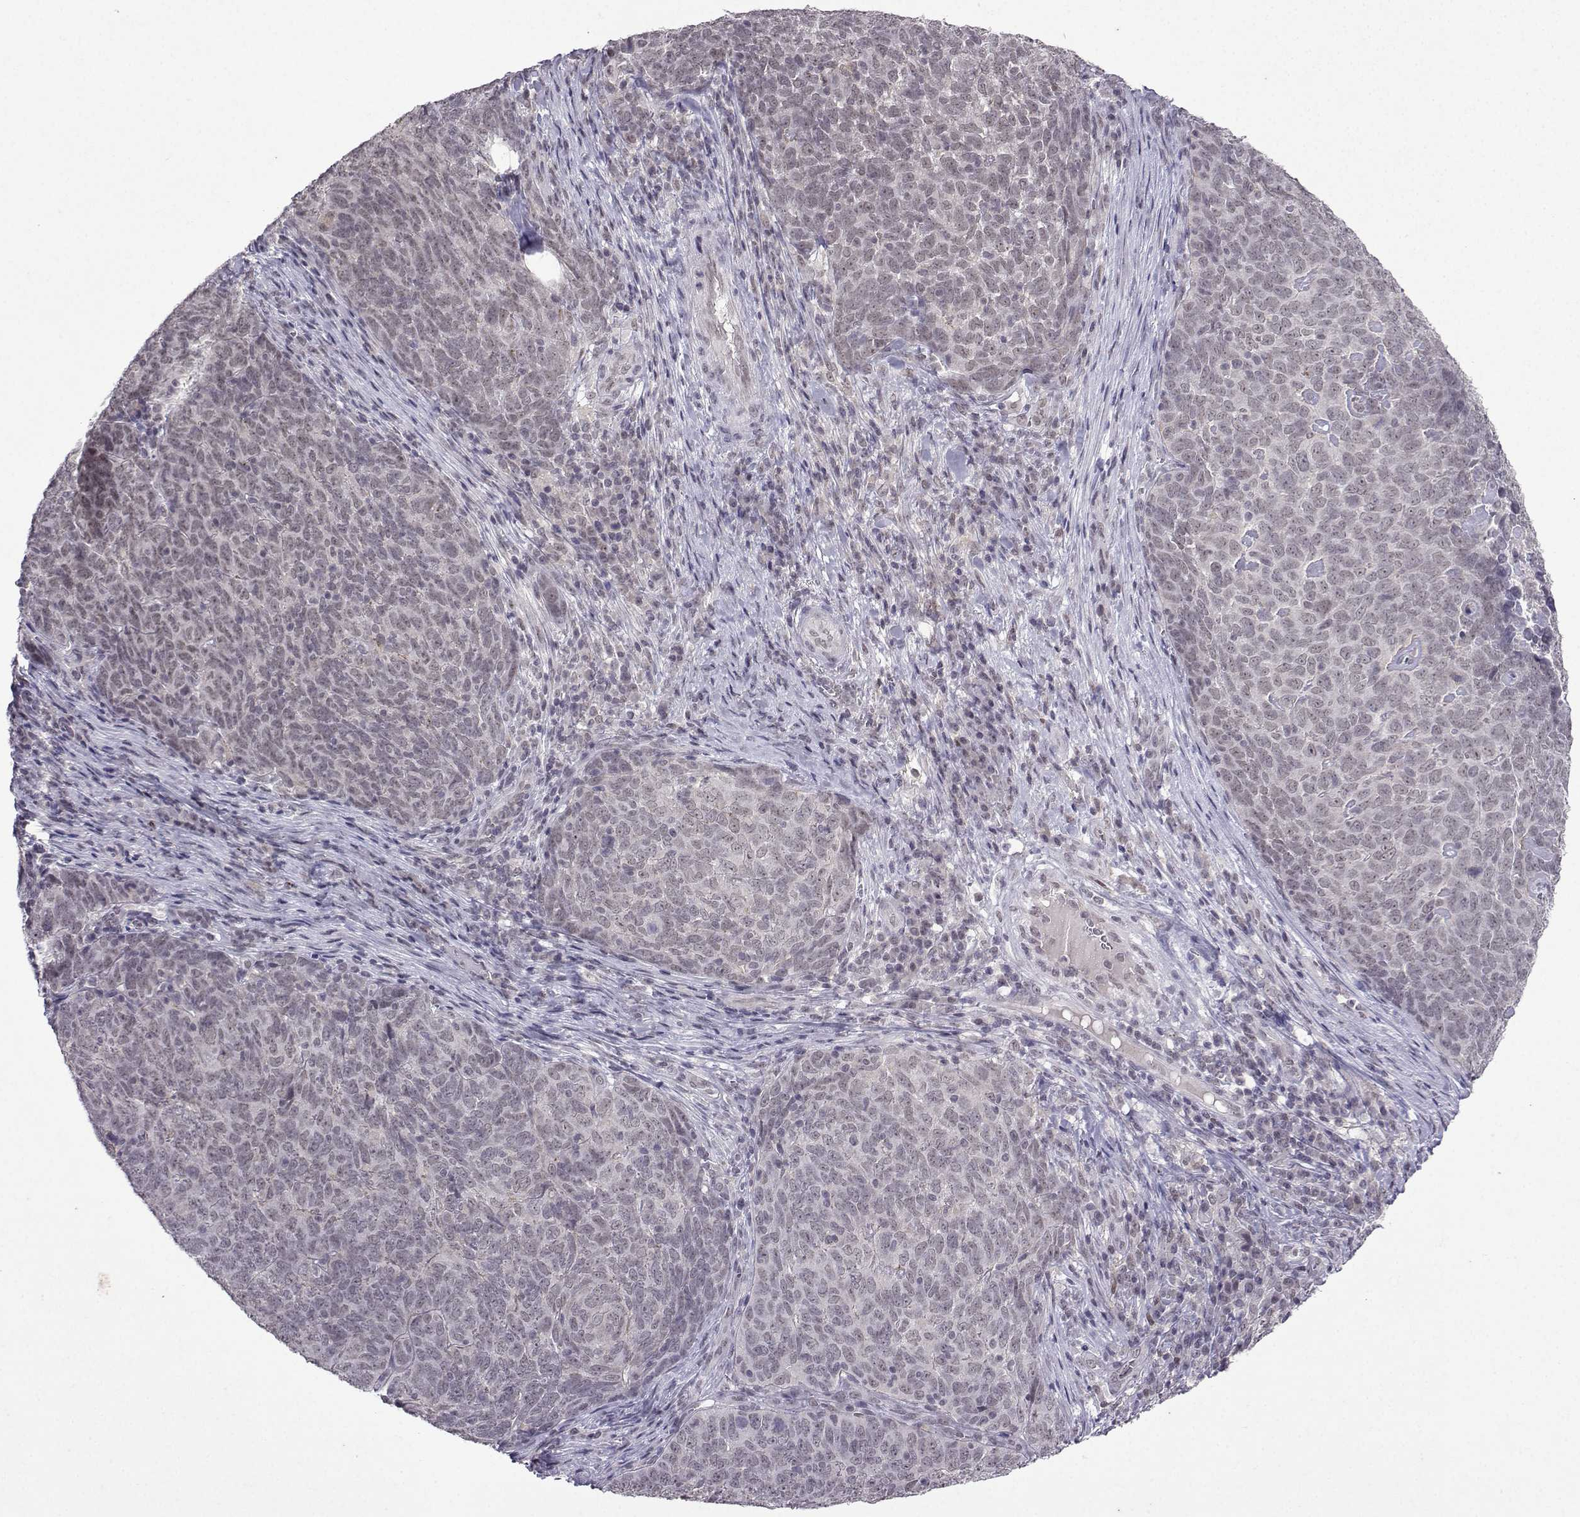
{"staining": {"intensity": "negative", "quantity": "none", "location": "none"}, "tissue": "skin cancer", "cell_type": "Tumor cells", "image_type": "cancer", "snomed": [{"axis": "morphology", "description": "Squamous cell carcinoma, NOS"}, {"axis": "topography", "description": "Skin"}, {"axis": "topography", "description": "Anal"}], "caption": "This is an IHC image of squamous cell carcinoma (skin). There is no positivity in tumor cells.", "gene": "CCL28", "patient": {"sex": "female", "age": 51}}